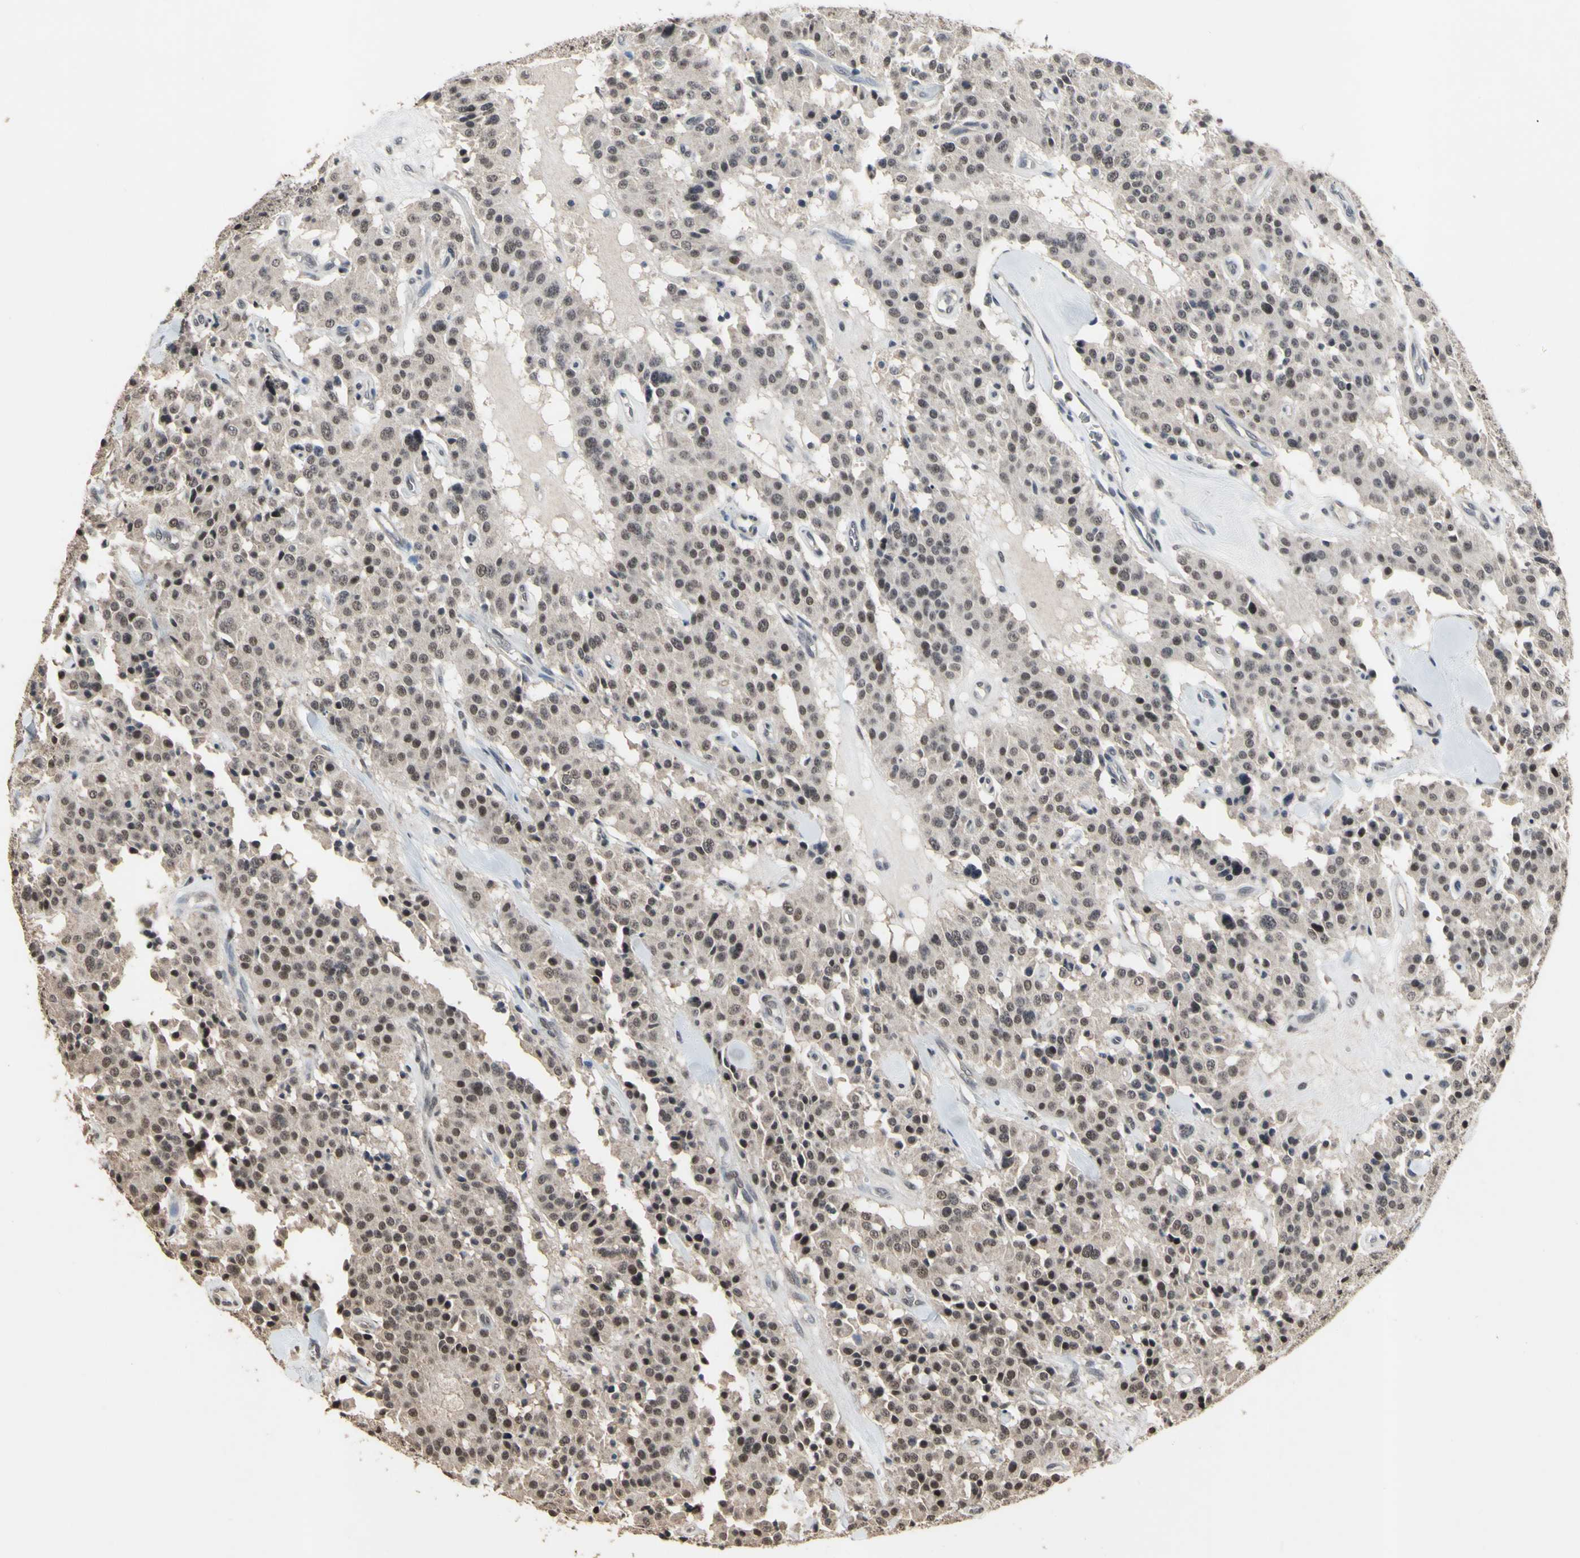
{"staining": {"intensity": "moderate", "quantity": ">75%", "location": "nuclear"}, "tissue": "carcinoid", "cell_type": "Tumor cells", "image_type": "cancer", "snomed": [{"axis": "morphology", "description": "Carcinoid, malignant, NOS"}, {"axis": "topography", "description": "Lung"}], "caption": "Immunohistochemical staining of human carcinoid demonstrates moderate nuclear protein expression in approximately >75% of tumor cells.", "gene": "ZNF174", "patient": {"sex": "male", "age": 30}}